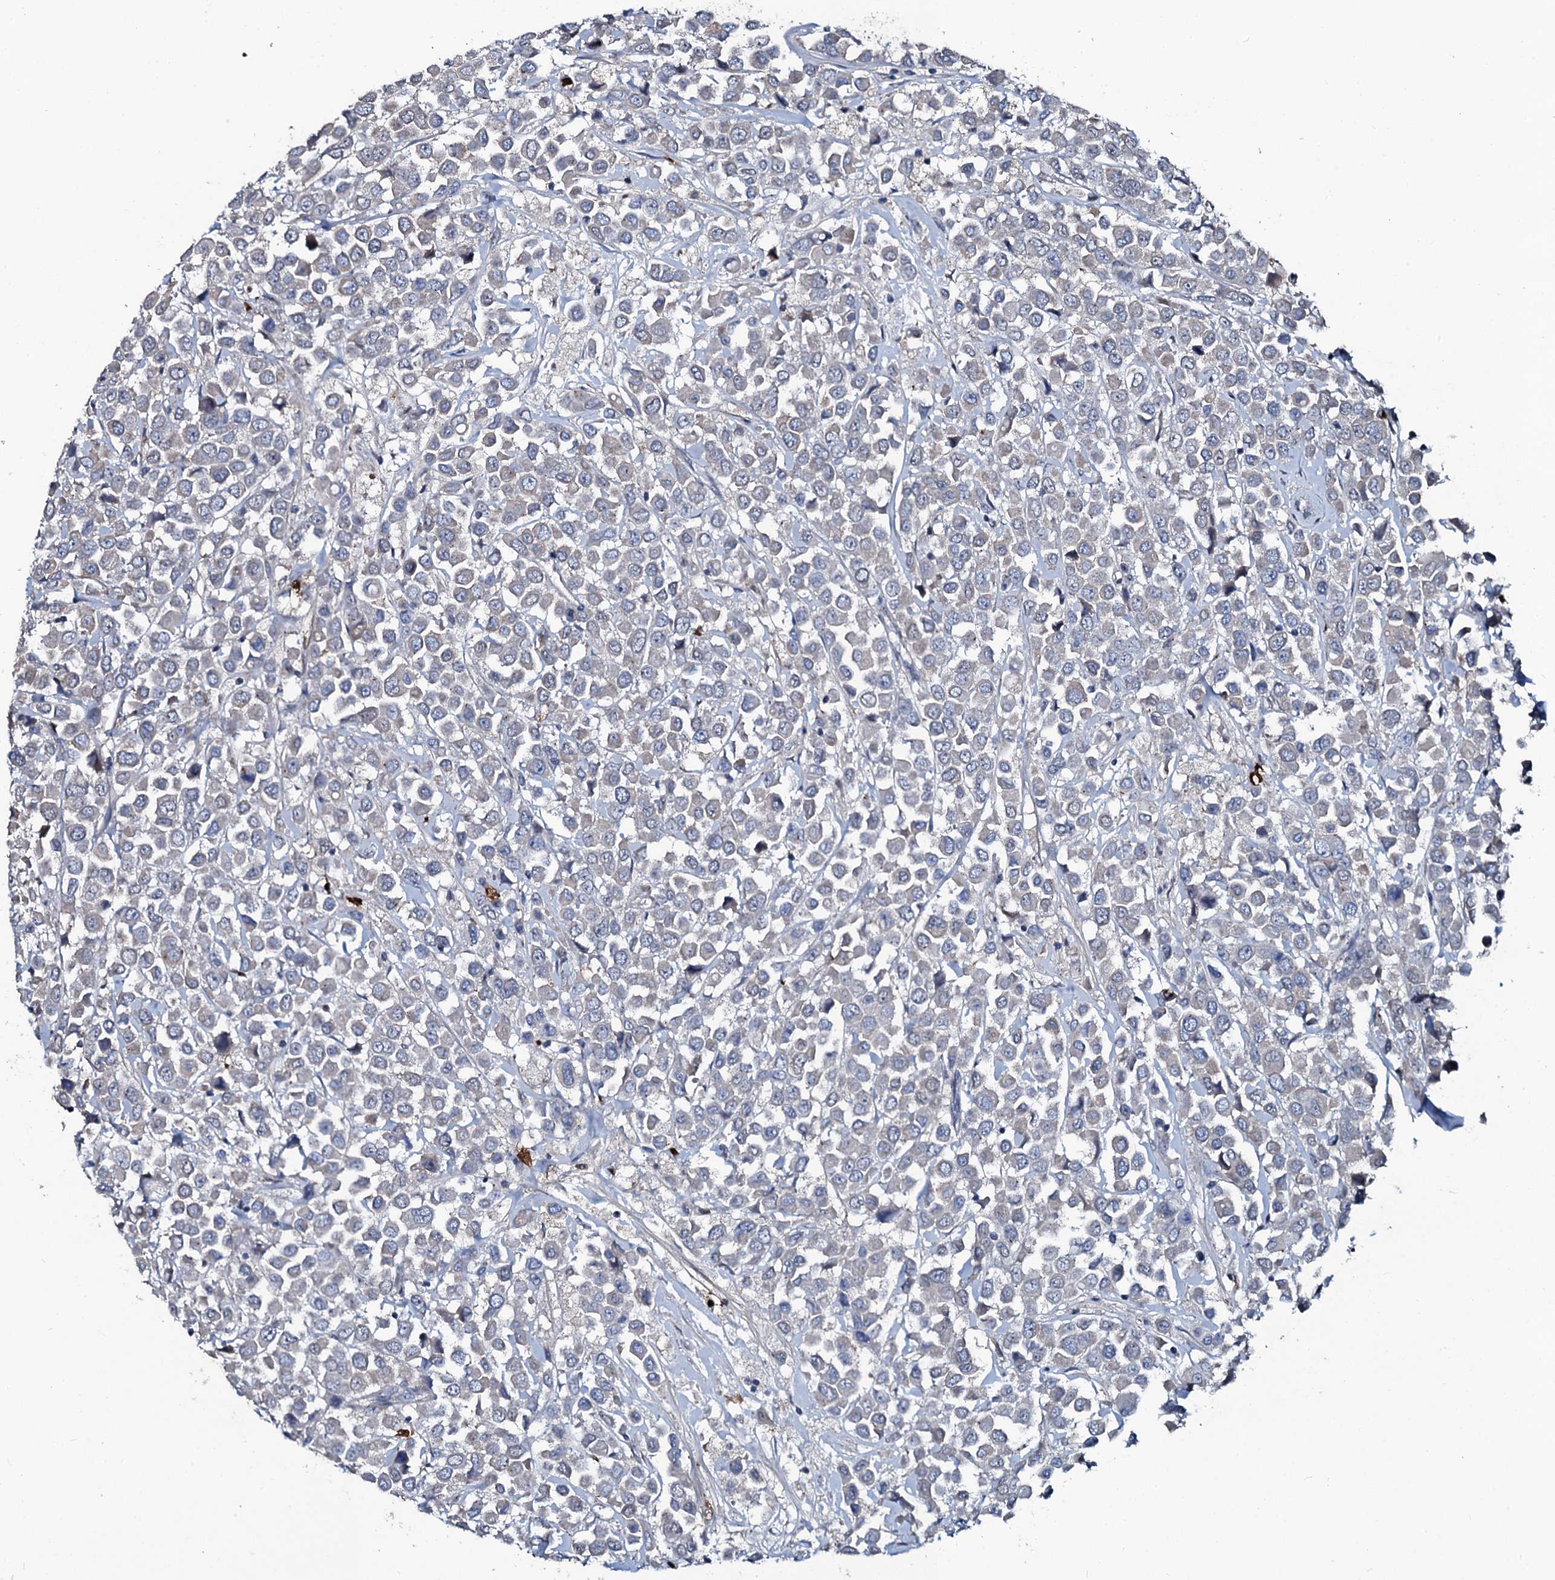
{"staining": {"intensity": "negative", "quantity": "none", "location": "none"}, "tissue": "breast cancer", "cell_type": "Tumor cells", "image_type": "cancer", "snomed": [{"axis": "morphology", "description": "Duct carcinoma"}, {"axis": "topography", "description": "Breast"}], "caption": "This is an immunohistochemistry histopathology image of human infiltrating ductal carcinoma (breast). There is no positivity in tumor cells.", "gene": "USPL1", "patient": {"sex": "female", "age": 61}}